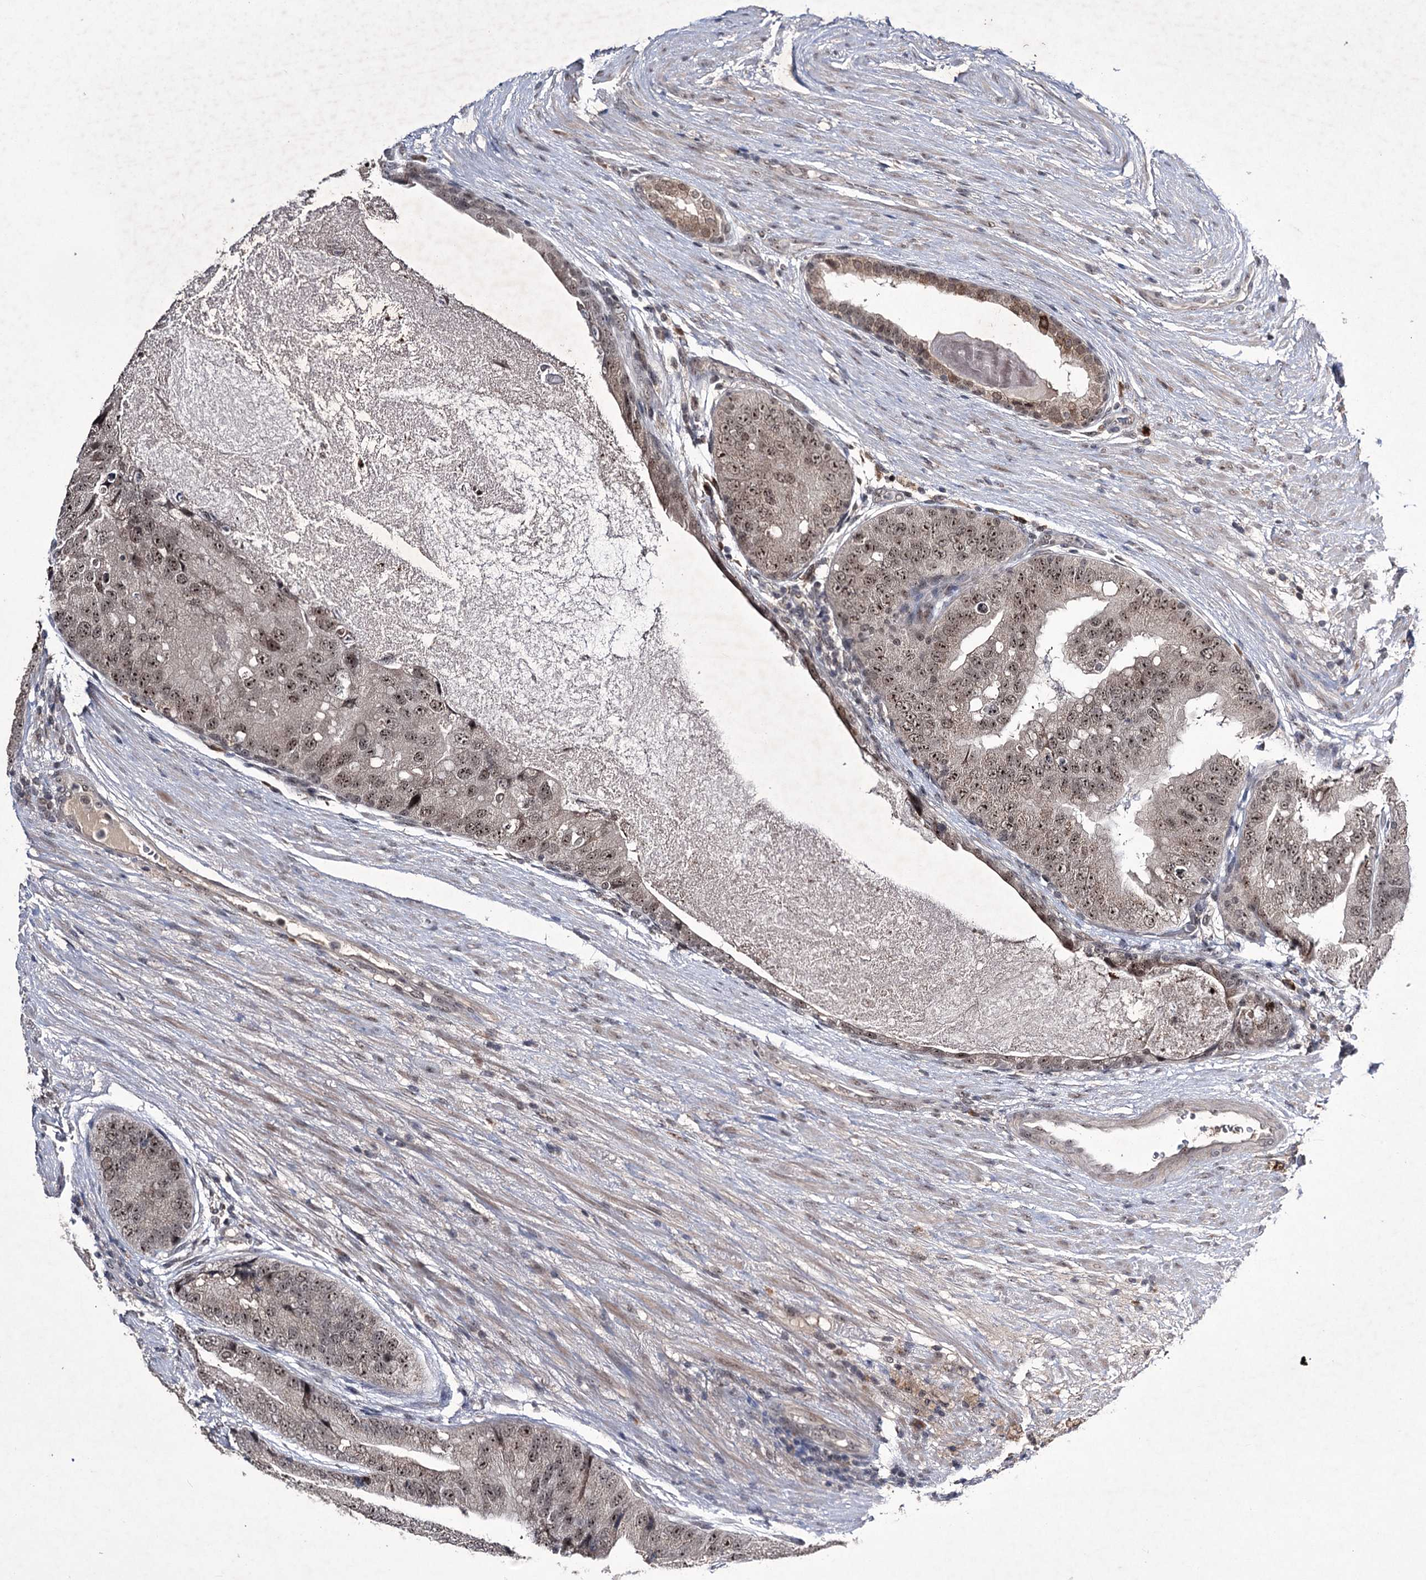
{"staining": {"intensity": "moderate", "quantity": ">75%", "location": "nuclear"}, "tissue": "prostate cancer", "cell_type": "Tumor cells", "image_type": "cancer", "snomed": [{"axis": "morphology", "description": "Adenocarcinoma, High grade"}, {"axis": "topography", "description": "Prostate"}], "caption": "An IHC histopathology image of neoplastic tissue is shown. Protein staining in brown shows moderate nuclear positivity in prostate high-grade adenocarcinoma within tumor cells. Nuclei are stained in blue.", "gene": "VGLL4", "patient": {"sex": "male", "age": 70}}